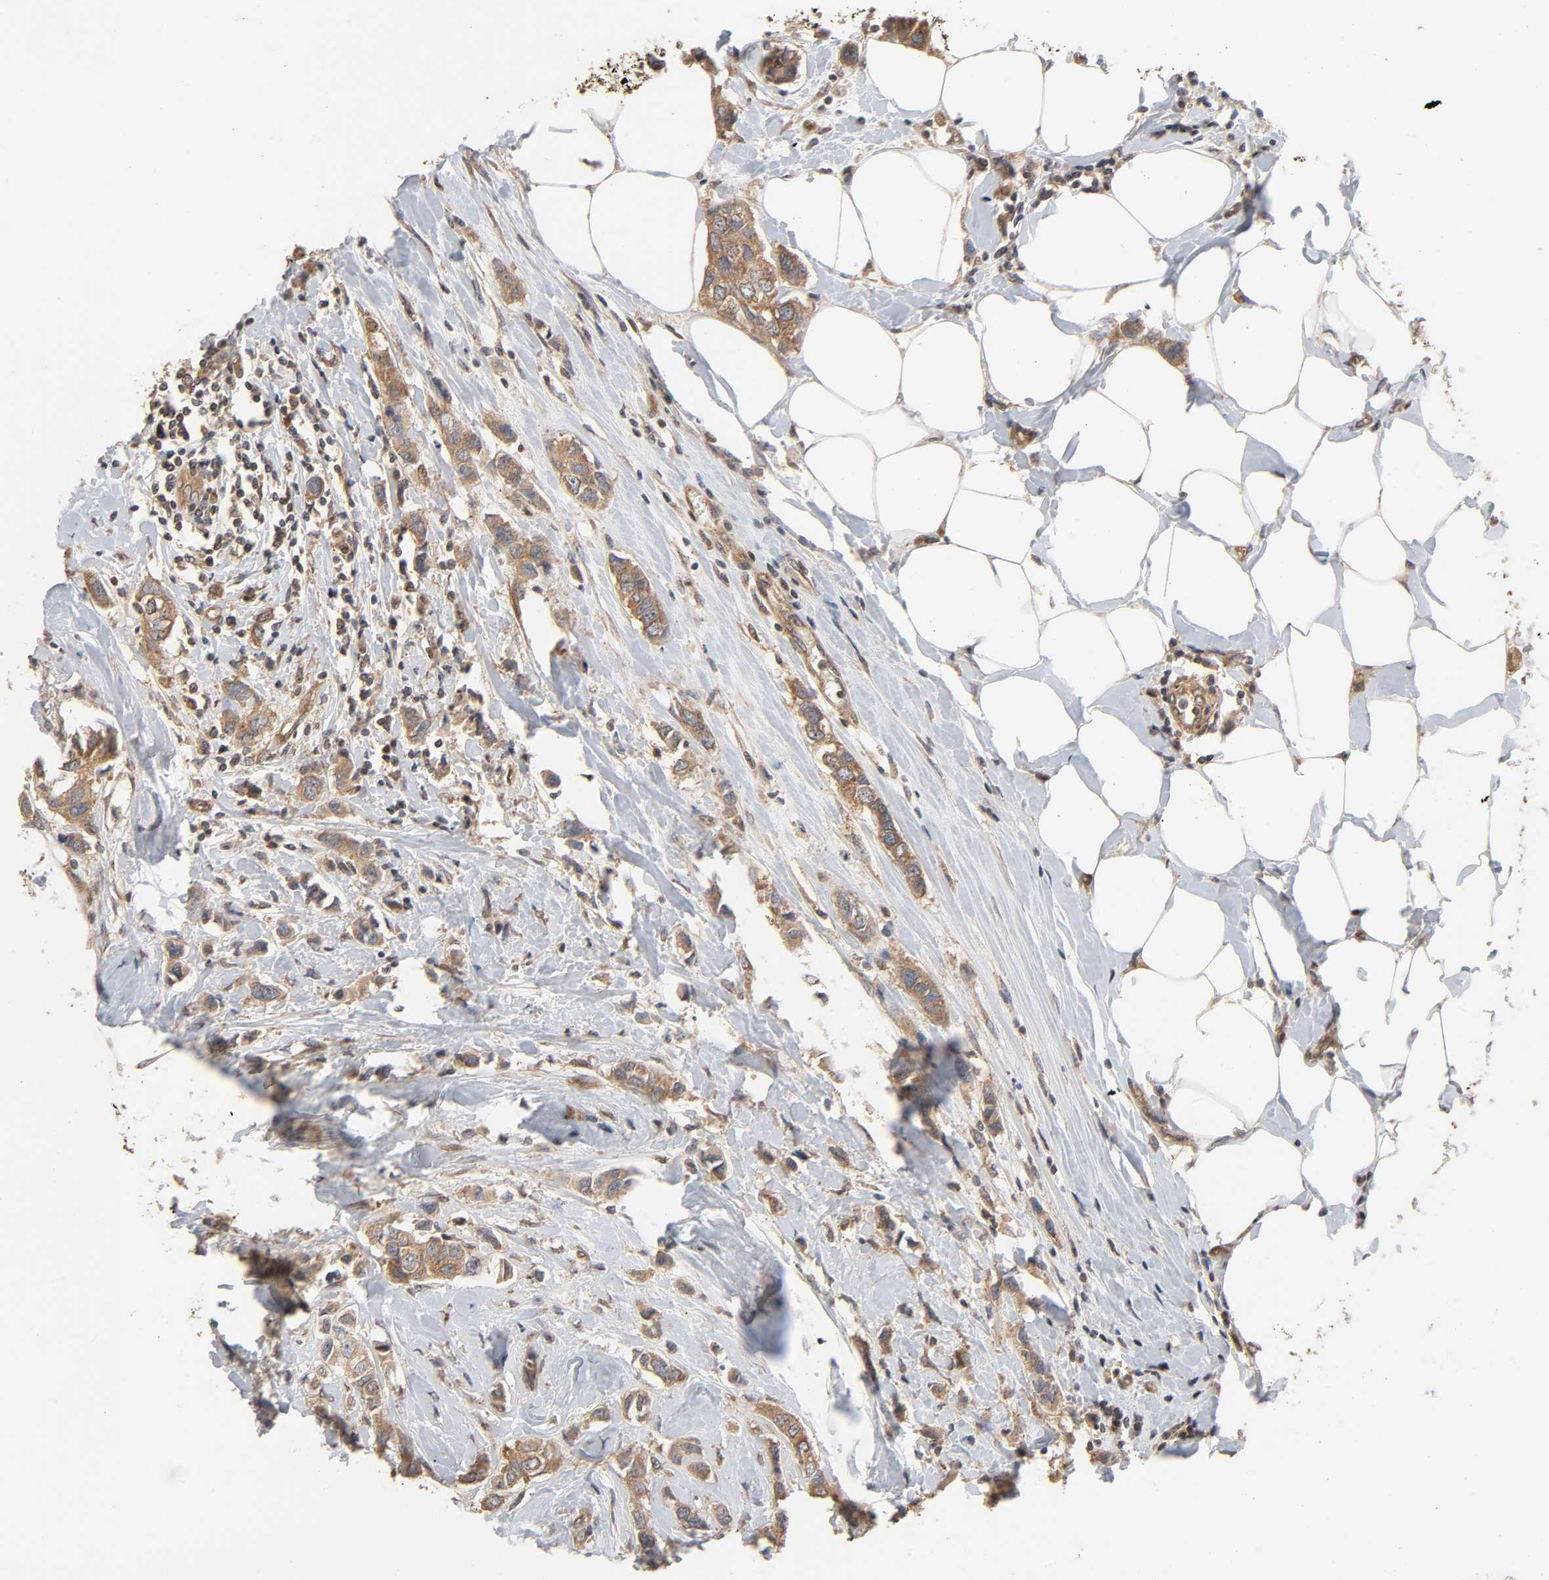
{"staining": {"intensity": "moderate", "quantity": ">75%", "location": "cytoplasmic/membranous"}, "tissue": "breast cancer", "cell_type": "Tumor cells", "image_type": "cancer", "snomed": [{"axis": "morphology", "description": "Duct carcinoma"}, {"axis": "topography", "description": "Breast"}], "caption": "The image displays immunohistochemical staining of invasive ductal carcinoma (breast). There is moderate cytoplasmic/membranous staining is identified in approximately >75% of tumor cells.", "gene": "NEMF", "patient": {"sex": "female", "age": 50}}